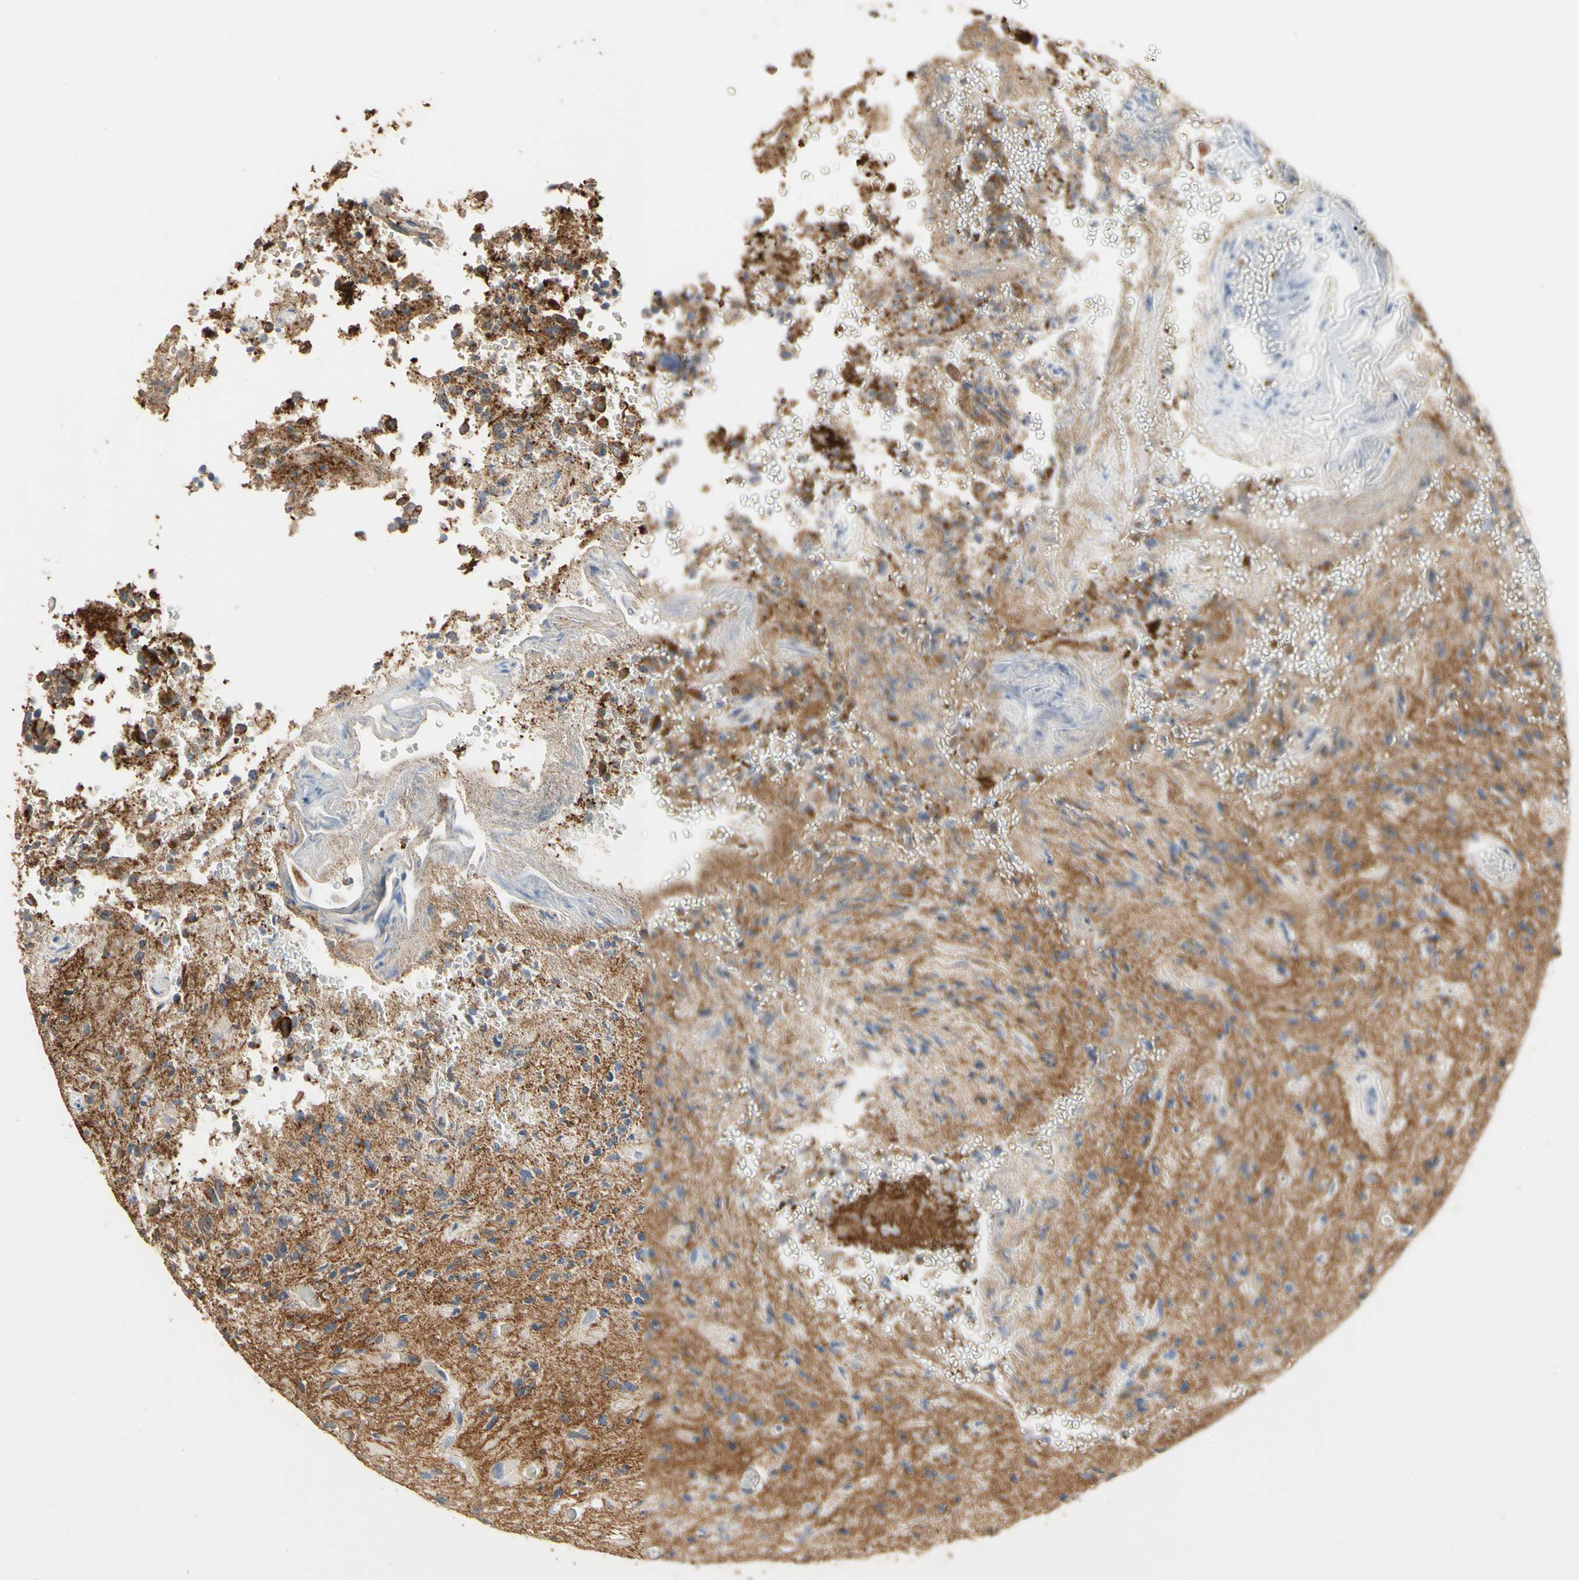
{"staining": {"intensity": "weak", "quantity": "25%-75%", "location": "cytoplasmic/membranous"}, "tissue": "glioma", "cell_type": "Tumor cells", "image_type": "cancer", "snomed": [{"axis": "morphology", "description": "Glioma, malignant, High grade"}, {"axis": "topography", "description": "pancreas cauda"}], "caption": "IHC of human malignant glioma (high-grade) reveals low levels of weak cytoplasmic/membranous positivity in about 25%-75% of tumor cells.", "gene": "TUBA1A", "patient": {"sex": "male", "age": 60}}